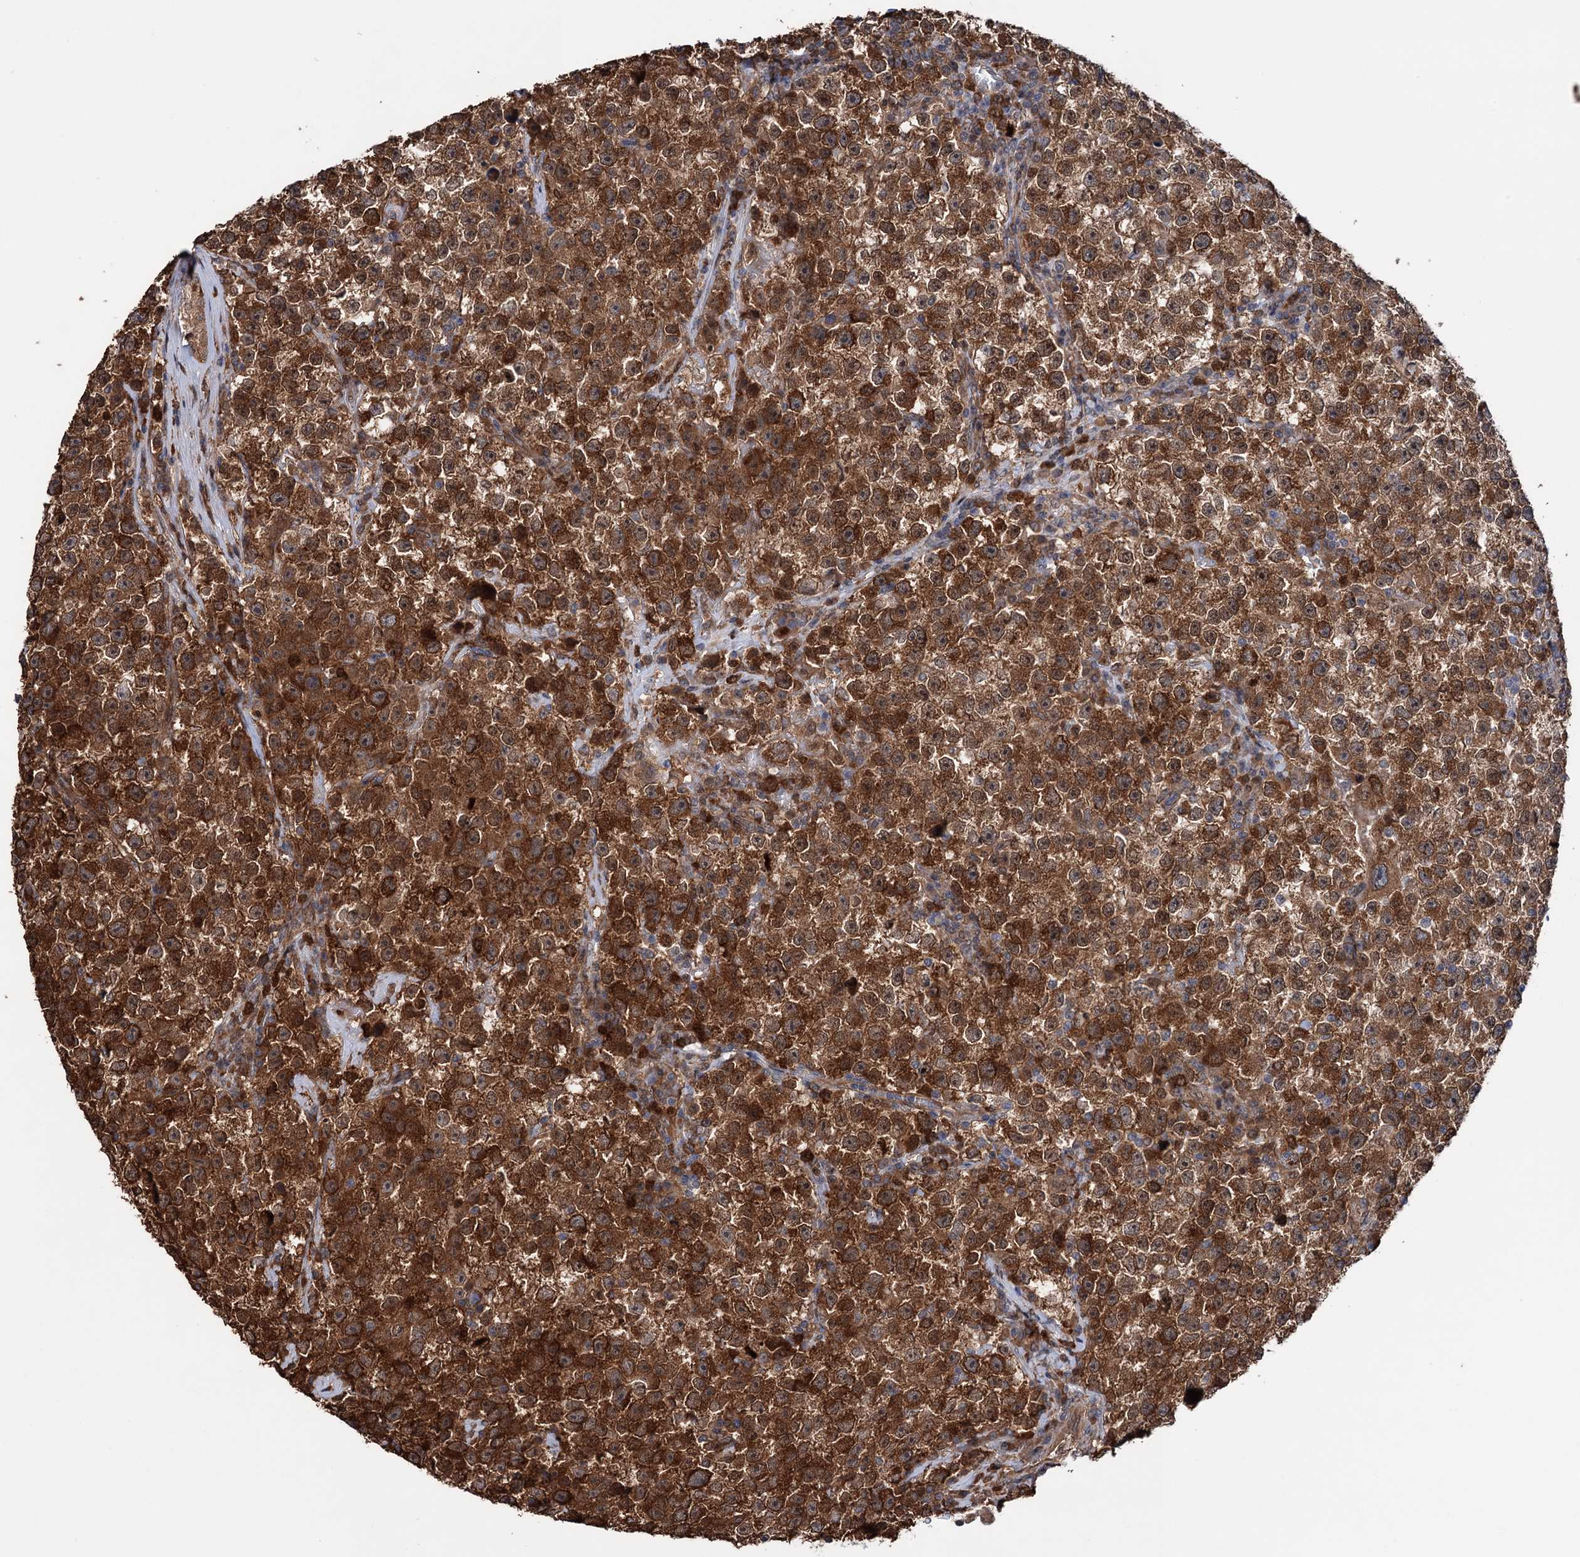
{"staining": {"intensity": "strong", "quantity": ">75%", "location": "cytoplasmic/membranous"}, "tissue": "testis cancer", "cell_type": "Tumor cells", "image_type": "cancer", "snomed": [{"axis": "morphology", "description": "Seminoma, NOS"}, {"axis": "topography", "description": "Testis"}], "caption": "This is a micrograph of immunohistochemistry staining of testis seminoma, which shows strong expression in the cytoplasmic/membranous of tumor cells.", "gene": "NCAPD2", "patient": {"sex": "male", "age": 22}}